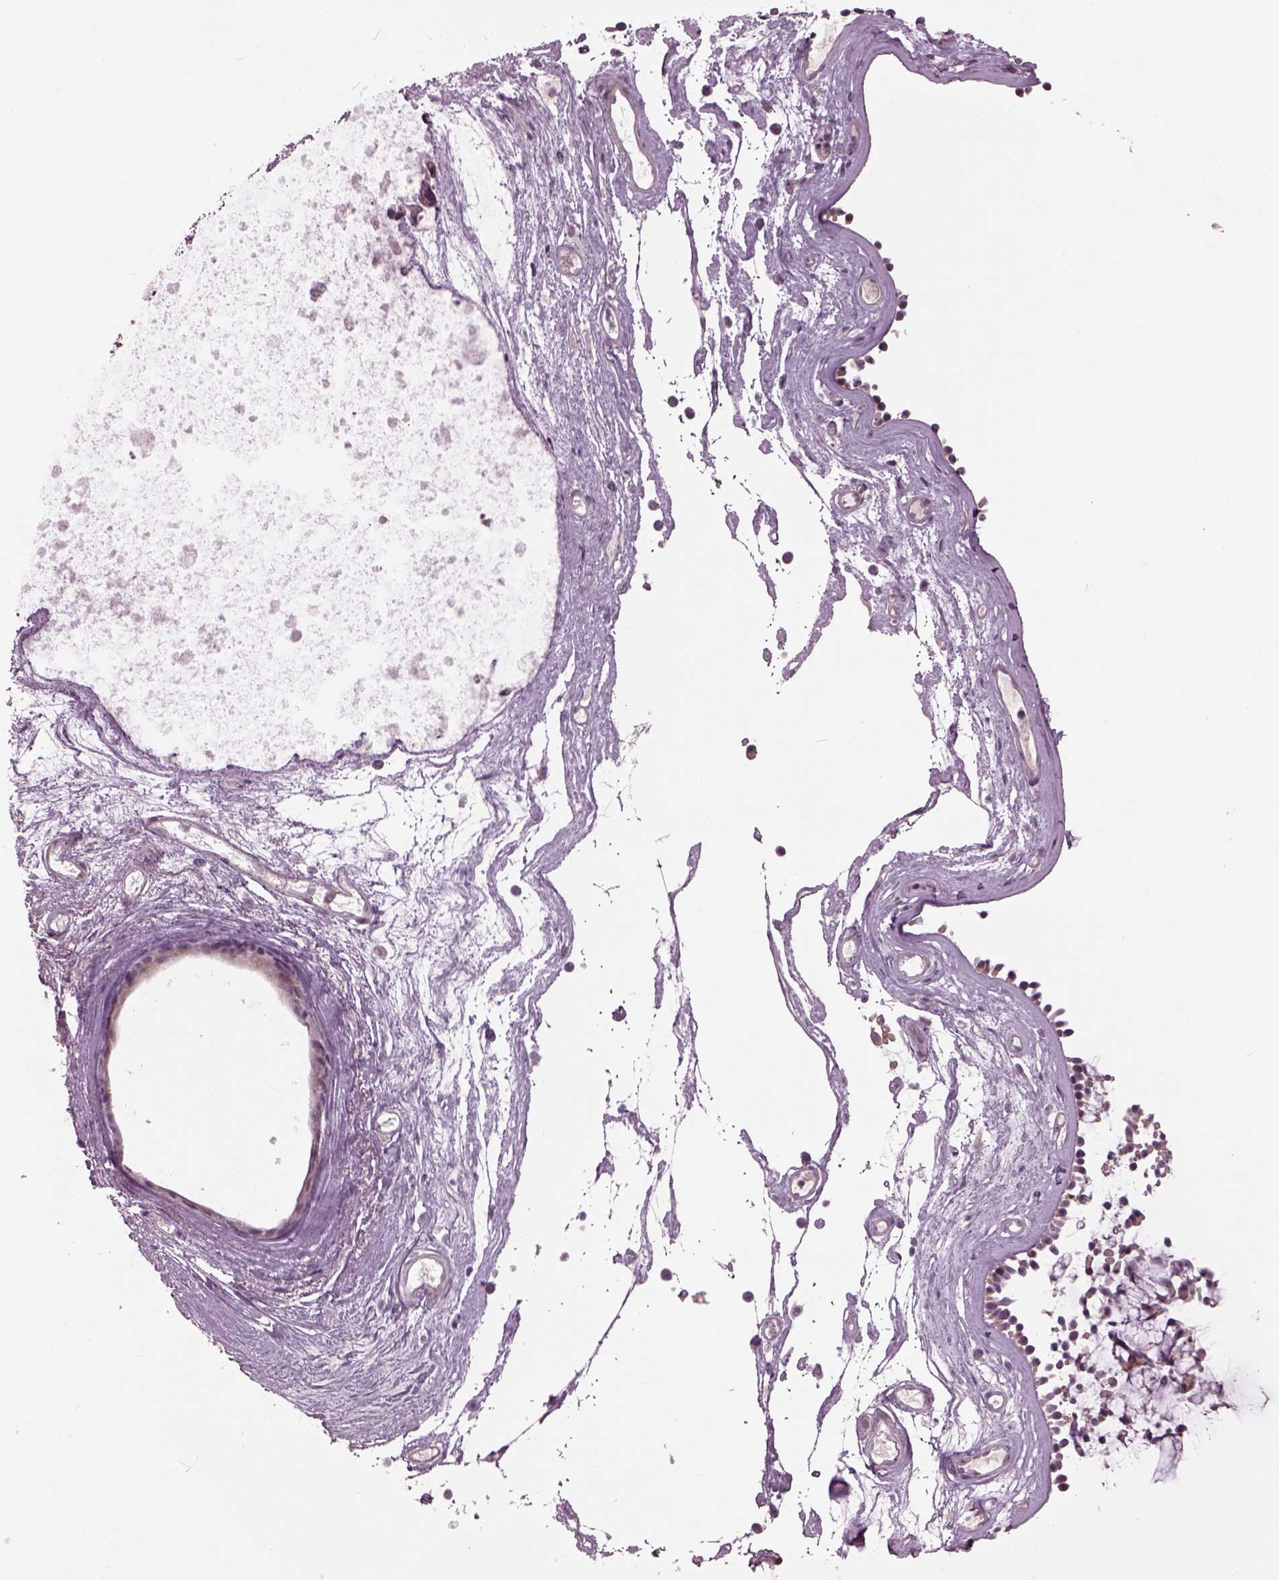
{"staining": {"intensity": "negative", "quantity": "none", "location": "none"}, "tissue": "nasopharynx", "cell_type": "Respiratory epithelial cells", "image_type": "normal", "snomed": [{"axis": "morphology", "description": "Normal tissue, NOS"}, {"axis": "topography", "description": "Nasopharynx"}], "caption": "High power microscopy photomicrograph of an immunohistochemistry (IHC) photomicrograph of normal nasopharynx, revealing no significant positivity in respiratory epithelial cells.", "gene": "GAL", "patient": {"sex": "female", "age": 85}}